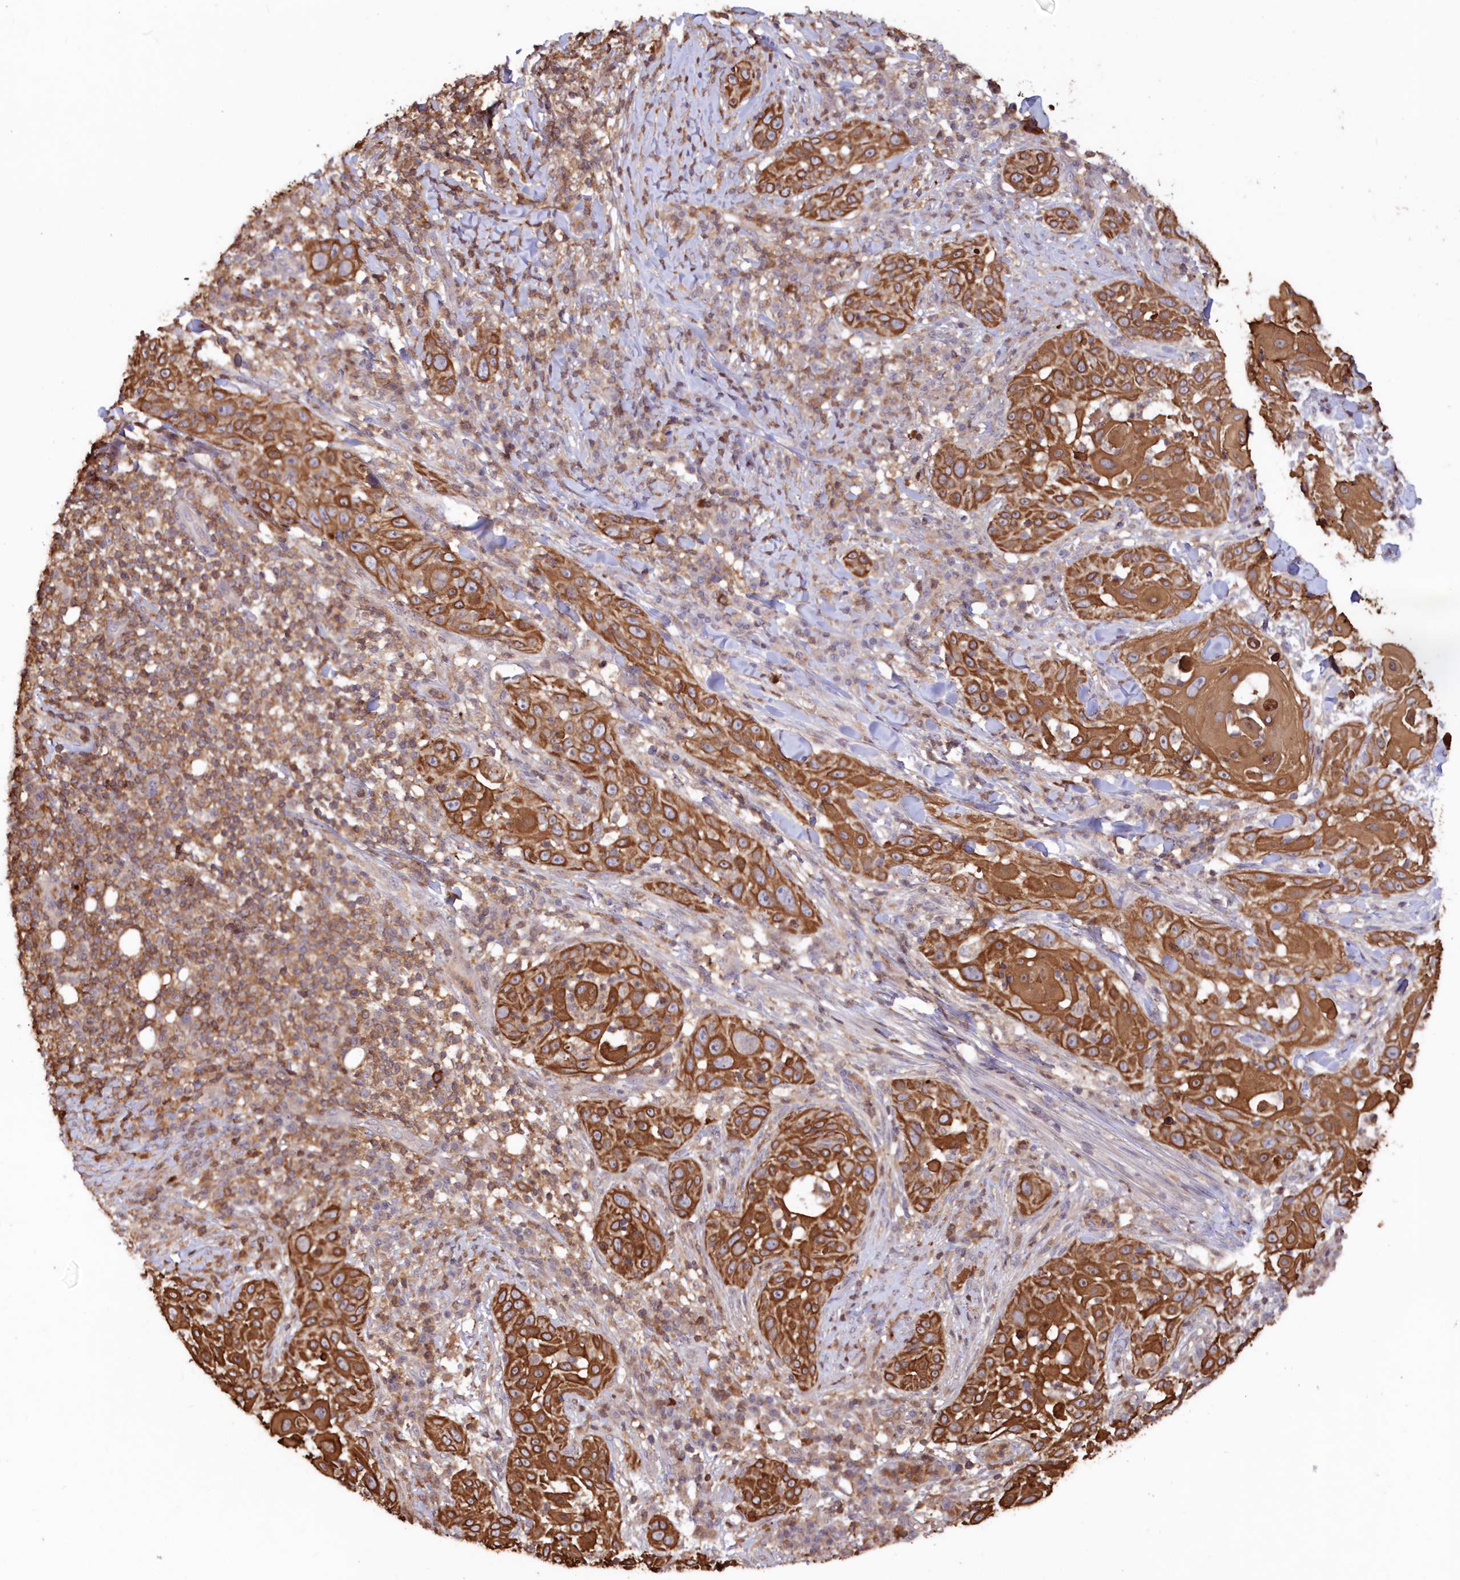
{"staining": {"intensity": "strong", "quantity": ">75%", "location": "cytoplasmic/membranous"}, "tissue": "skin cancer", "cell_type": "Tumor cells", "image_type": "cancer", "snomed": [{"axis": "morphology", "description": "Squamous cell carcinoma, NOS"}, {"axis": "topography", "description": "Skin"}], "caption": "Brown immunohistochemical staining in skin squamous cell carcinoma exhibits strong cytoplasmic/membranous positivity in approximately >75% of tumor cells. The protein is shown in brown color, while the nuclei are stained blue.", "gene": "SNED1", "patient": {"sex": "female", "age": 44}}